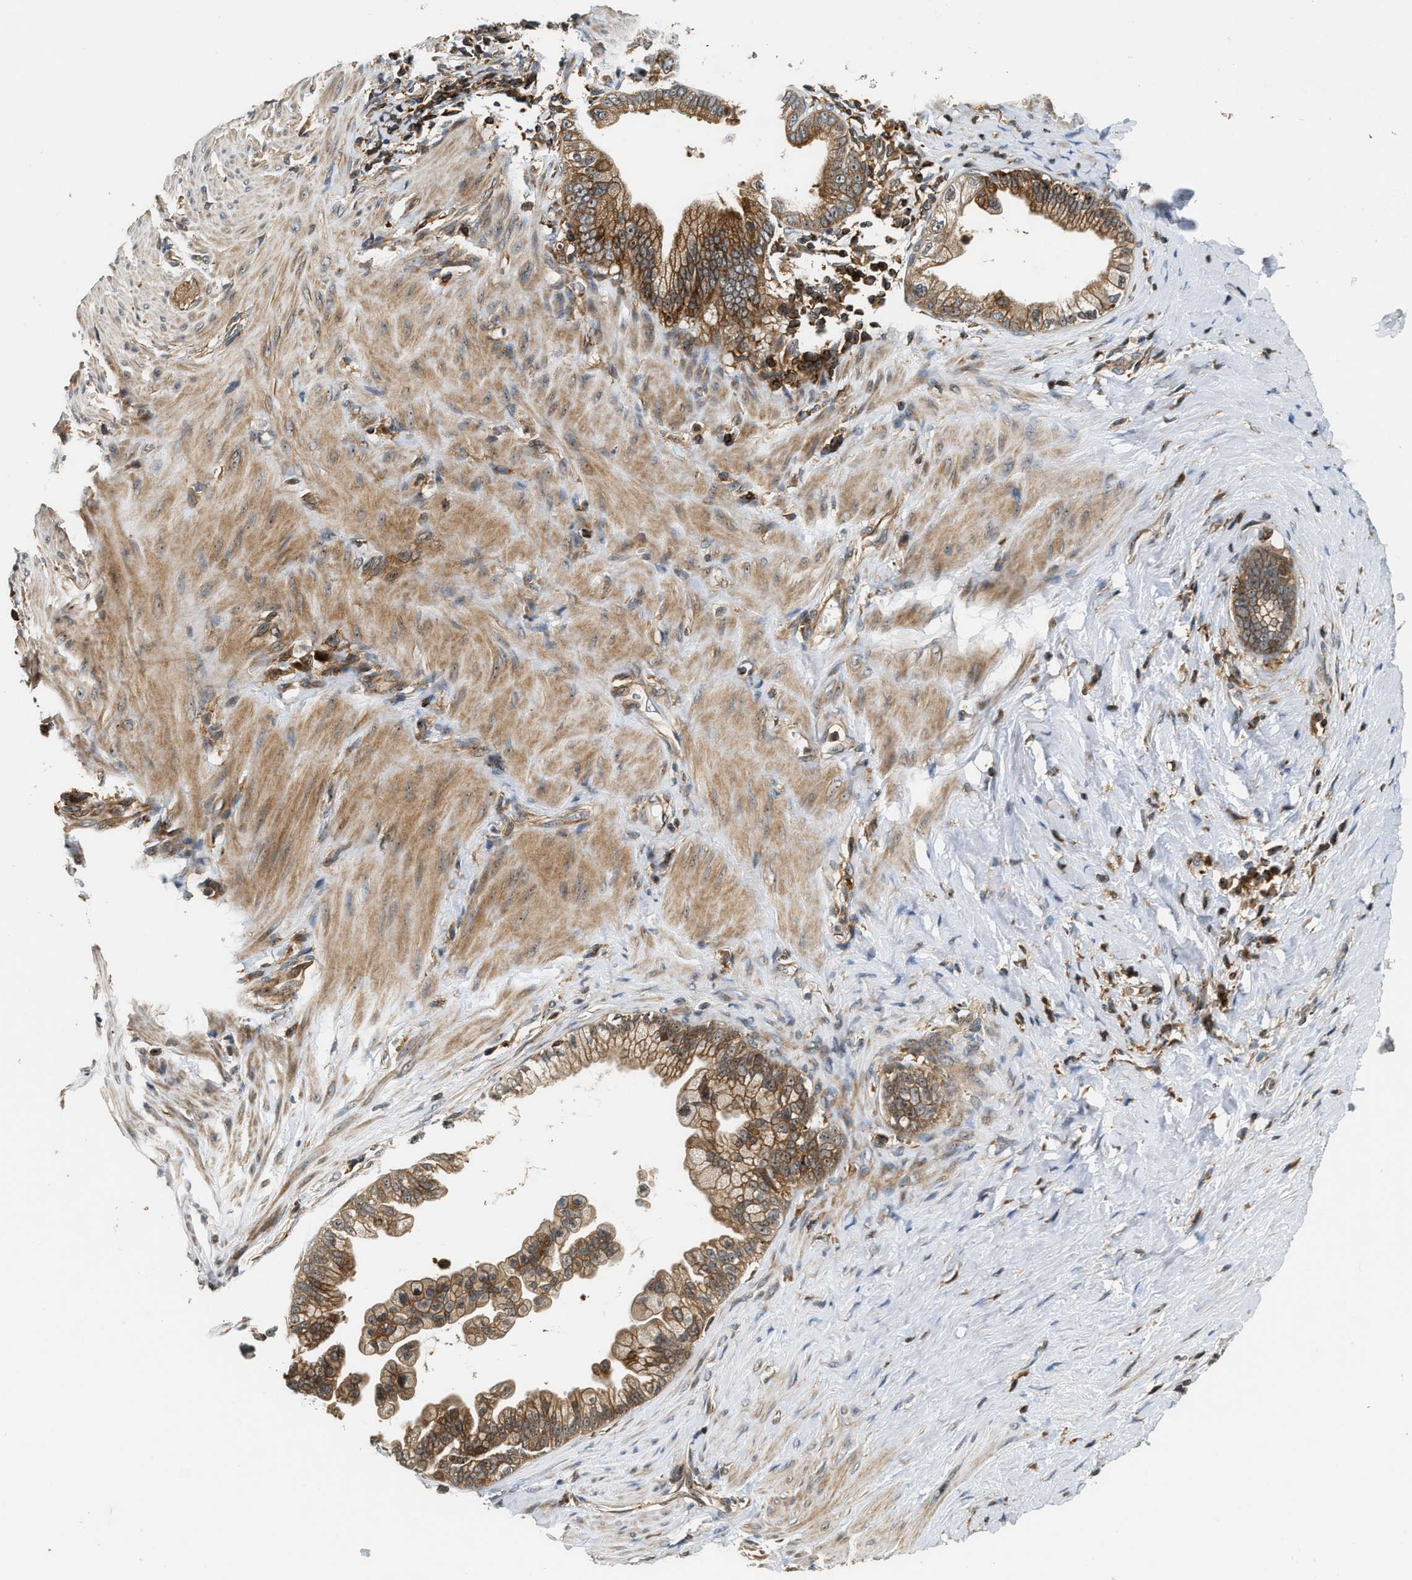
{"staining": {"intensity": "moderate", "quantity": ">75%", "location": "cytoplasmic/membranous"}, "tissue": "pancreatic cancer", "cell_type": "Tumor cells", "image_type": "cancer", "snomed": [{"axis": "morphology", "description": "Adenocarcinoma, NOS"}, {"axis": "topography", "description": "Pancreas"}], "caption": "Pancreatic adenocarcinoma stained for a protein (brown) demonstrates moderate cytoplasmic/membranous positive positivity in about >75% of tumor cells.", "gene": "SNX5", "patient": {"sex": "male", "age": 69}}